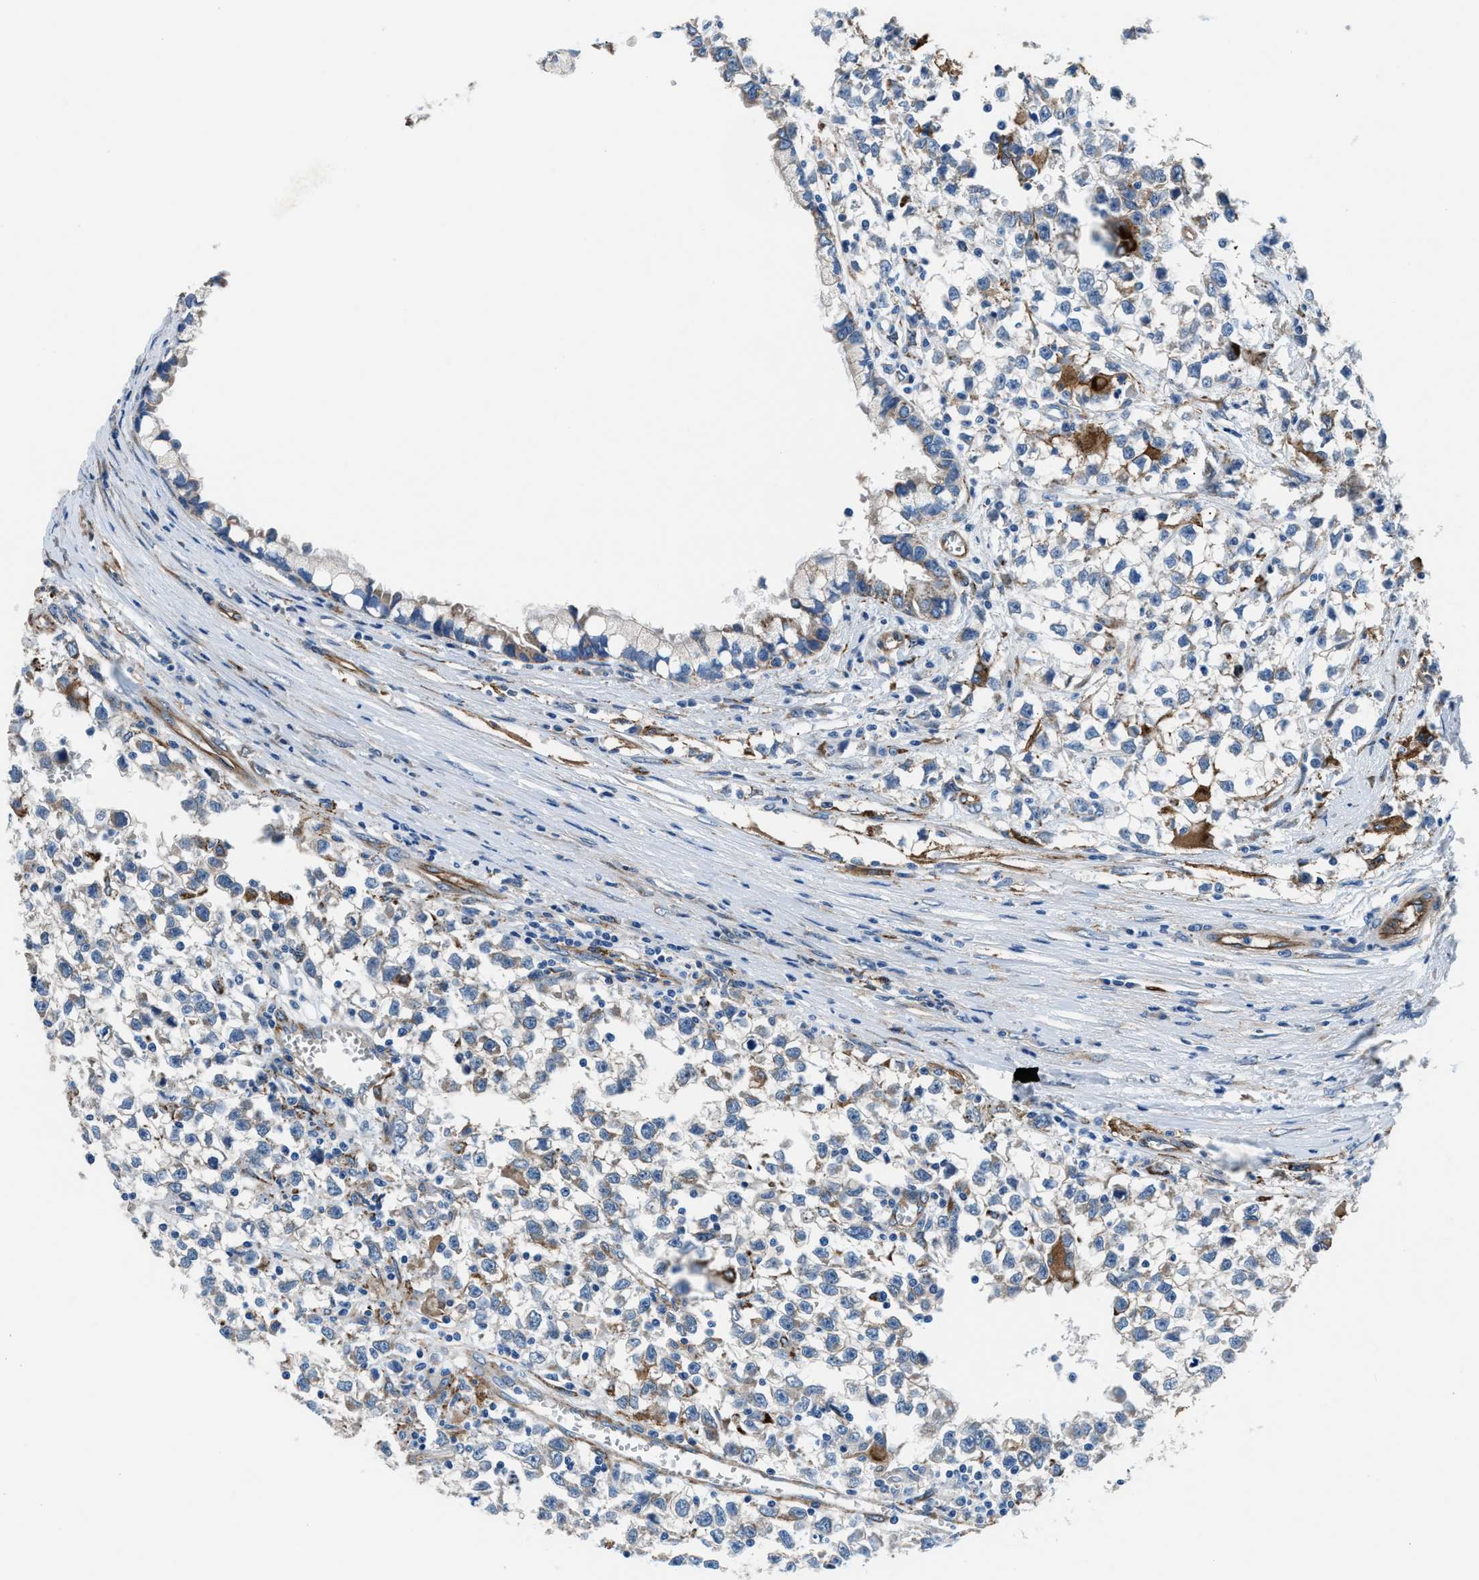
{"staining": {"intensity": "weak", "quantity": "25%-75%", "location": "cytoplasmic/membranous"}, "tissue": "testis cancer", "cell_type": "Tumor cells", "image_type": "cancer", "snomed": [{"axis": "morphology", "description": "Seminoma, NOS"}, {"axis": "morphology", "description": "Carcinoma, Embryonal, NOS"}, {"axis": "topography", "description": "Testis"}], "caption": "Testis cancer (seminoma) was stained to show a protein in brown. There is low levels of weak cytoplasmic/membranous staining in about 25%-75% of tumor cells.", "gene": "PRTFDC1", "patient": {"sex": "male", "age": 51}}